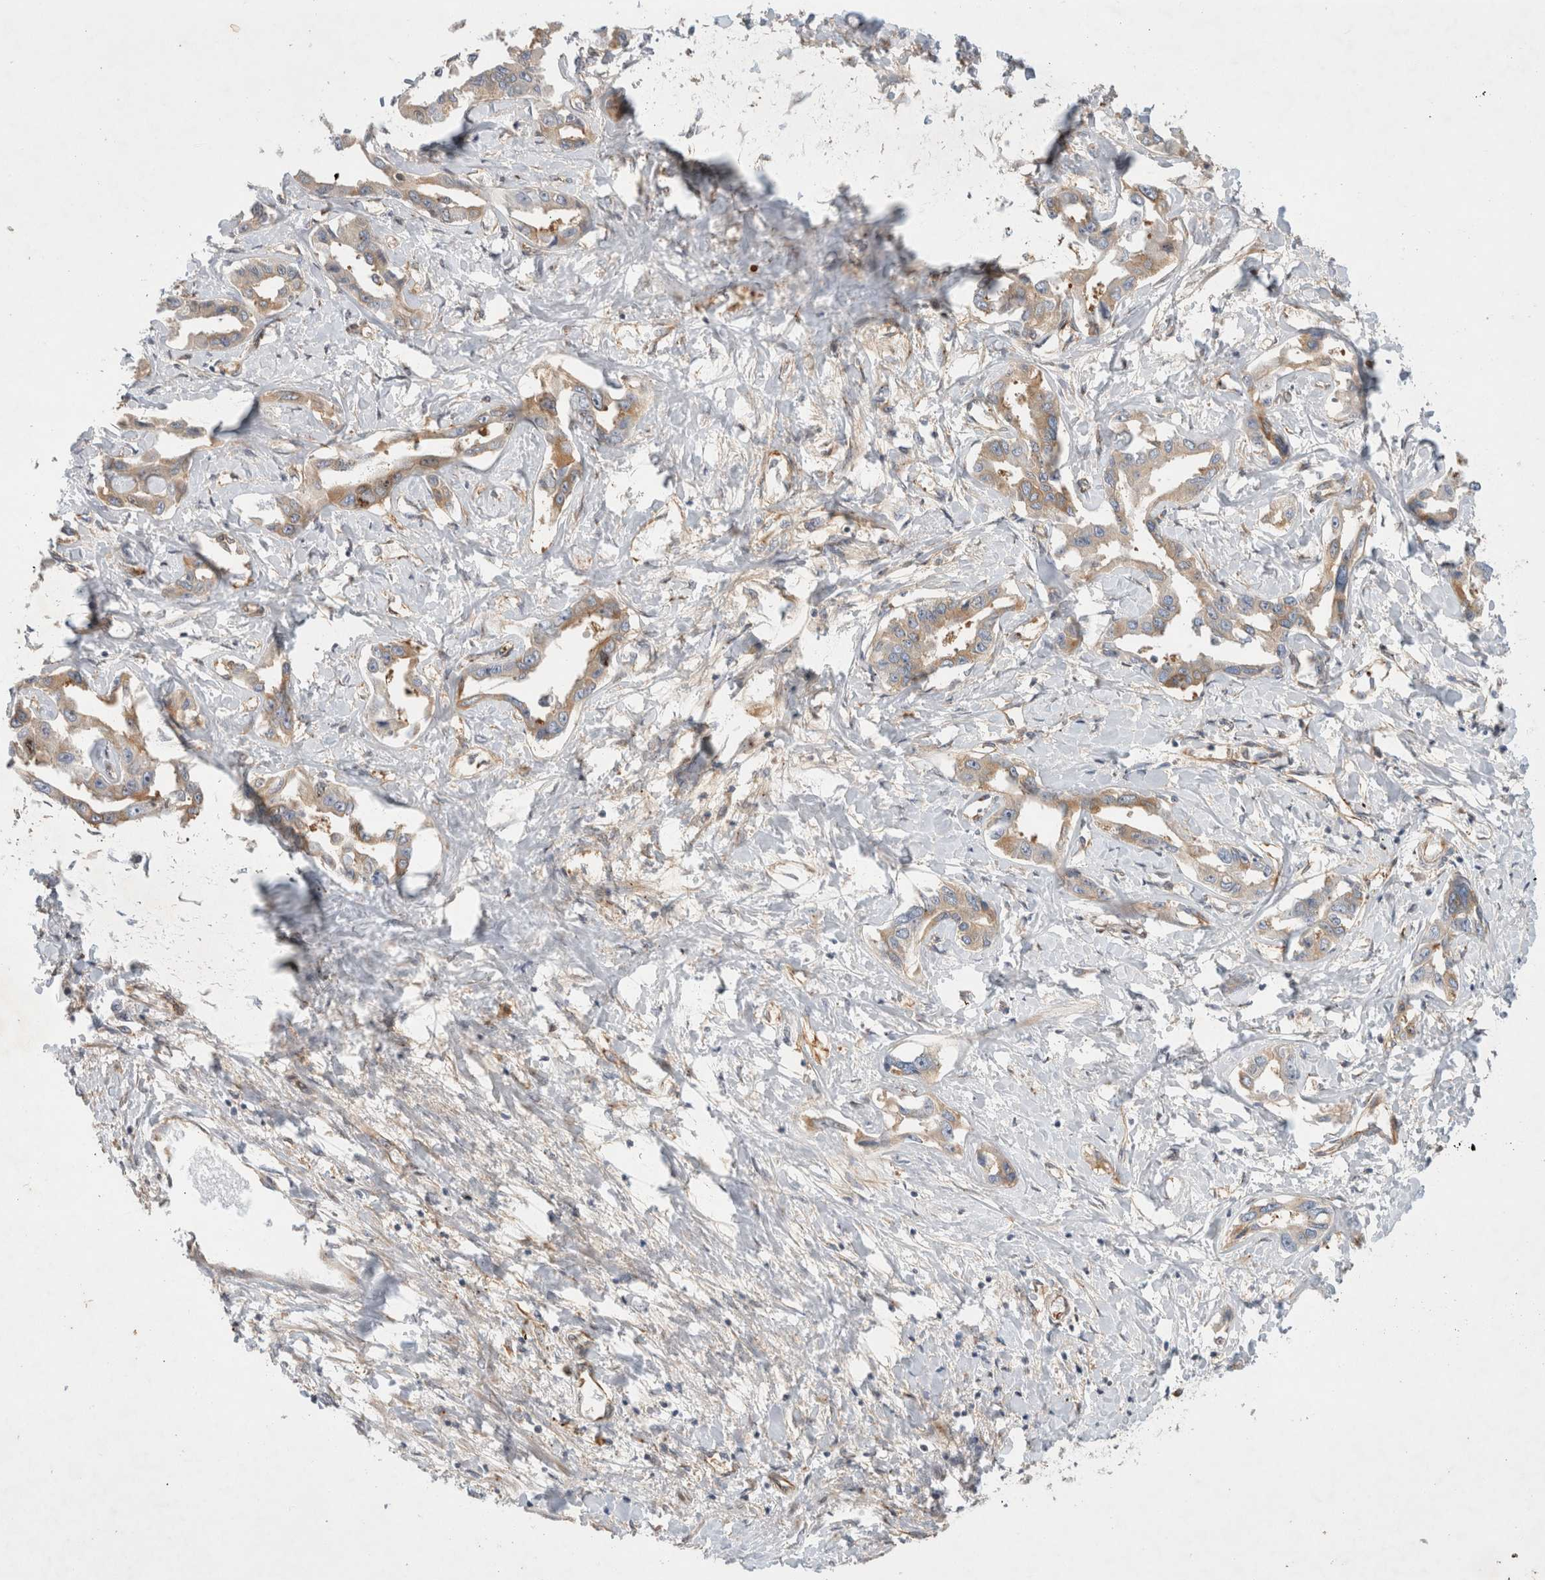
{"staining": {"intensity": "weak", "quantity": ">75%", "location": "cytoplasmic/membranous"}, "tissue": "liver cancer", "cell_type": "Tumor cells", "image_type": "cancer", "snomed": [{"axis": "morphology", "description": "Cholangiocarcinoma"}, {"axis": "topography", "description": "Liver"}], "caption": "This is a photomicrograph of immunohistochemistry staining of liver cholangiocarcinoma, which shows weak positivity in the cytoplasmic/membranous of tumor cells.", "gene": "GPR150", "patient": {"sex": "male", "age": 59}}